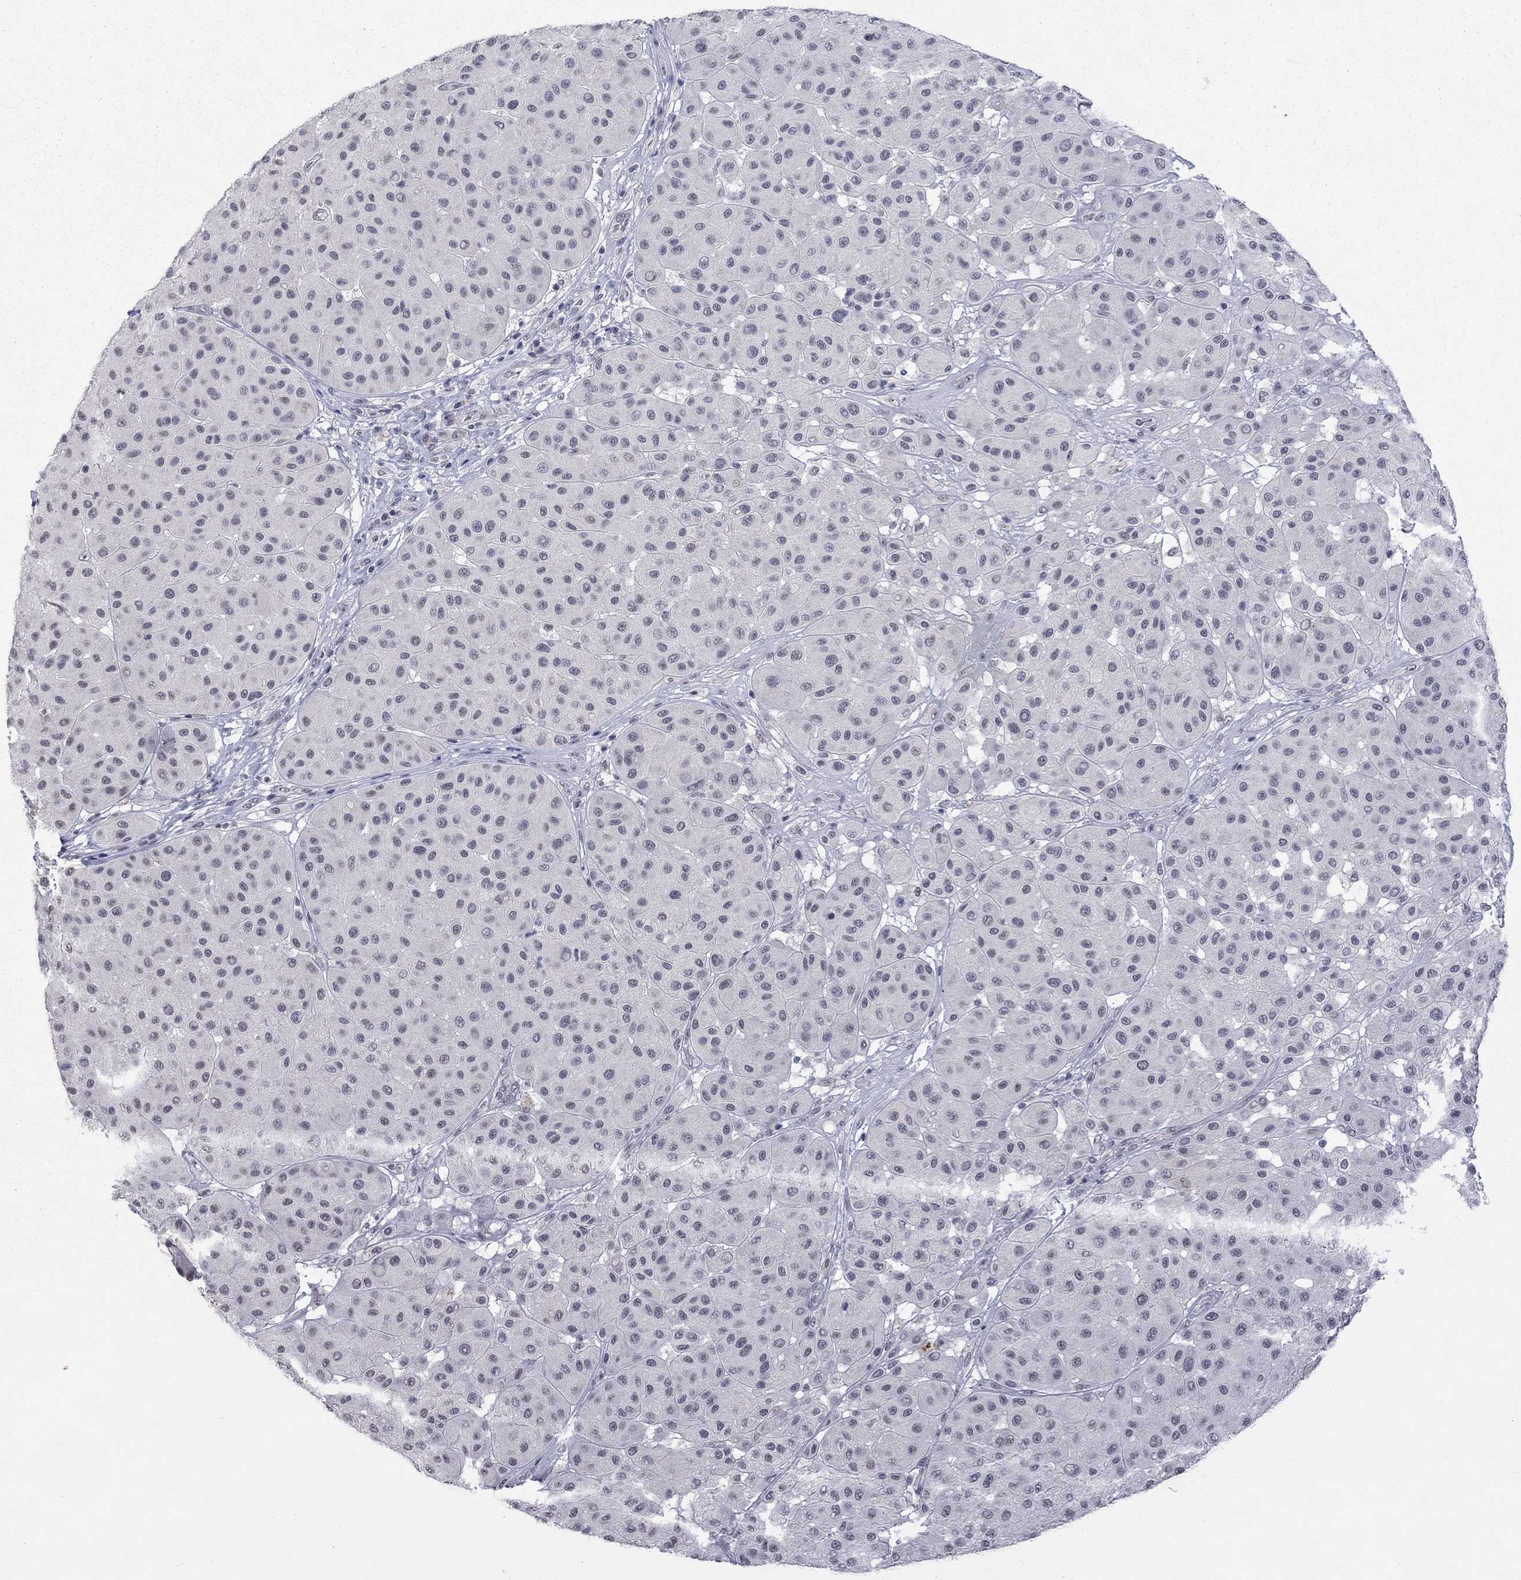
{"staining": {"intensity": "negative", "quantity": "none", "location": "none"}, "tissue": "melanoma", "cell_type": "Tumor cells", "image_type": "cancer", "snomed": [{"axis": "morphology", "description": "Malignant melanoma, Metastatic site"}, {"axis": "topography", "description": "Smooth muscle"}], "caption": "The image shows no staining of tumor cells in melanoma.", "gene": "TMEM143", "patient": {"sex": "male", "age": 41}}